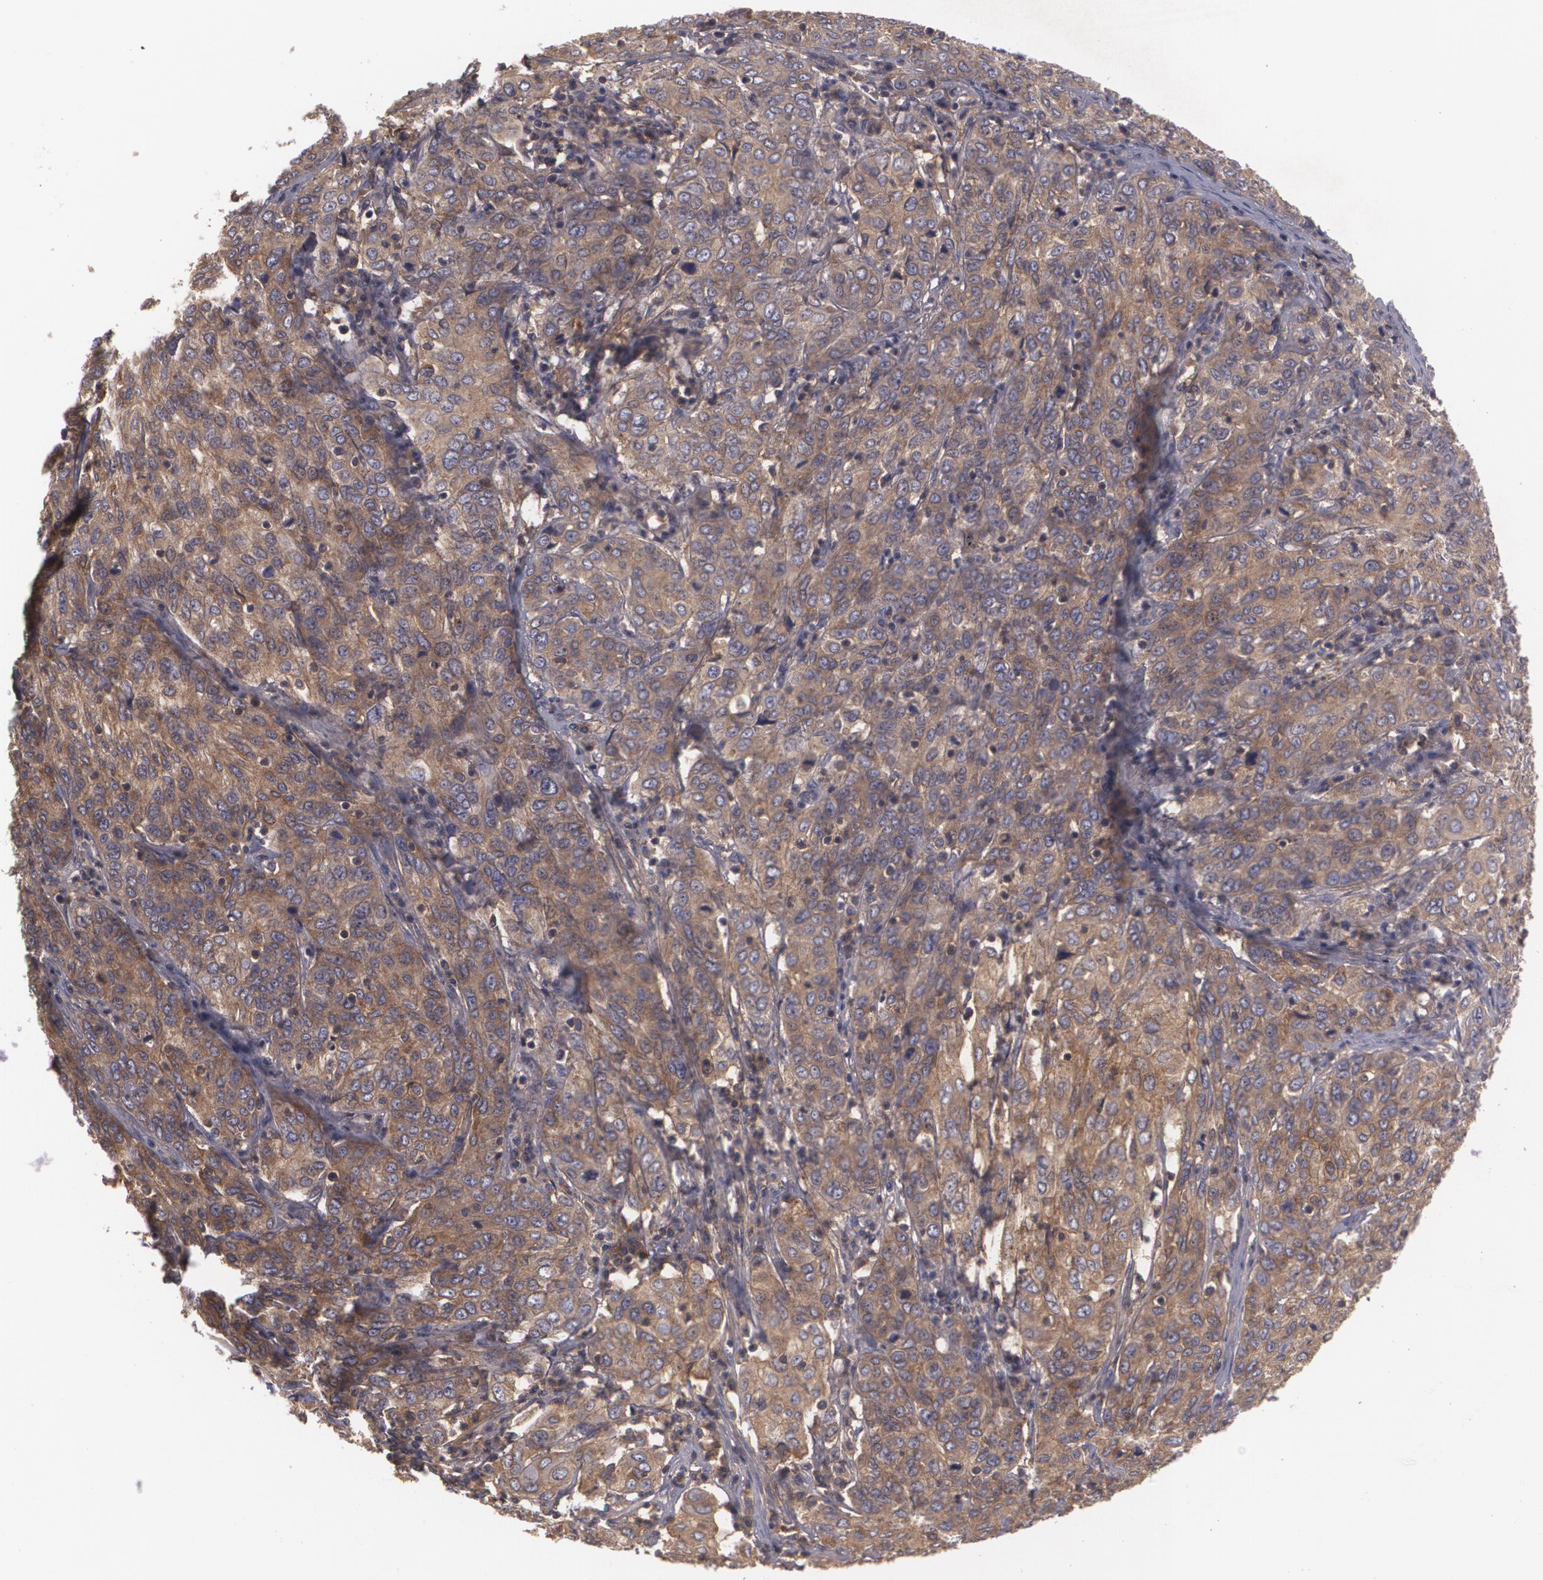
{"staining": {"intensity": "moderate", "quantity": ">75%", "location": "cytoplasmic/membranous"}, "tissue": "cervical cancer", "cell_type": "Tumor cells", "image_type": "cancer", "snomed": [{"axis": "morphology", "description": "Squamous cell carcinoma, NOS"}, {"axis": "topography", "description": "Cervix"}], "caption": "Protein analysis of cervical cancer tissue demonstrates moderate cytoplasmic/membranous expression in about >75% of tumor cells. (Stains: DAB in brown, nuclei in blue, Microscopy: brightfield microscopy at high magnification).", "gene": "HRAS", "patient": {"sex": "female", "age": 38}}